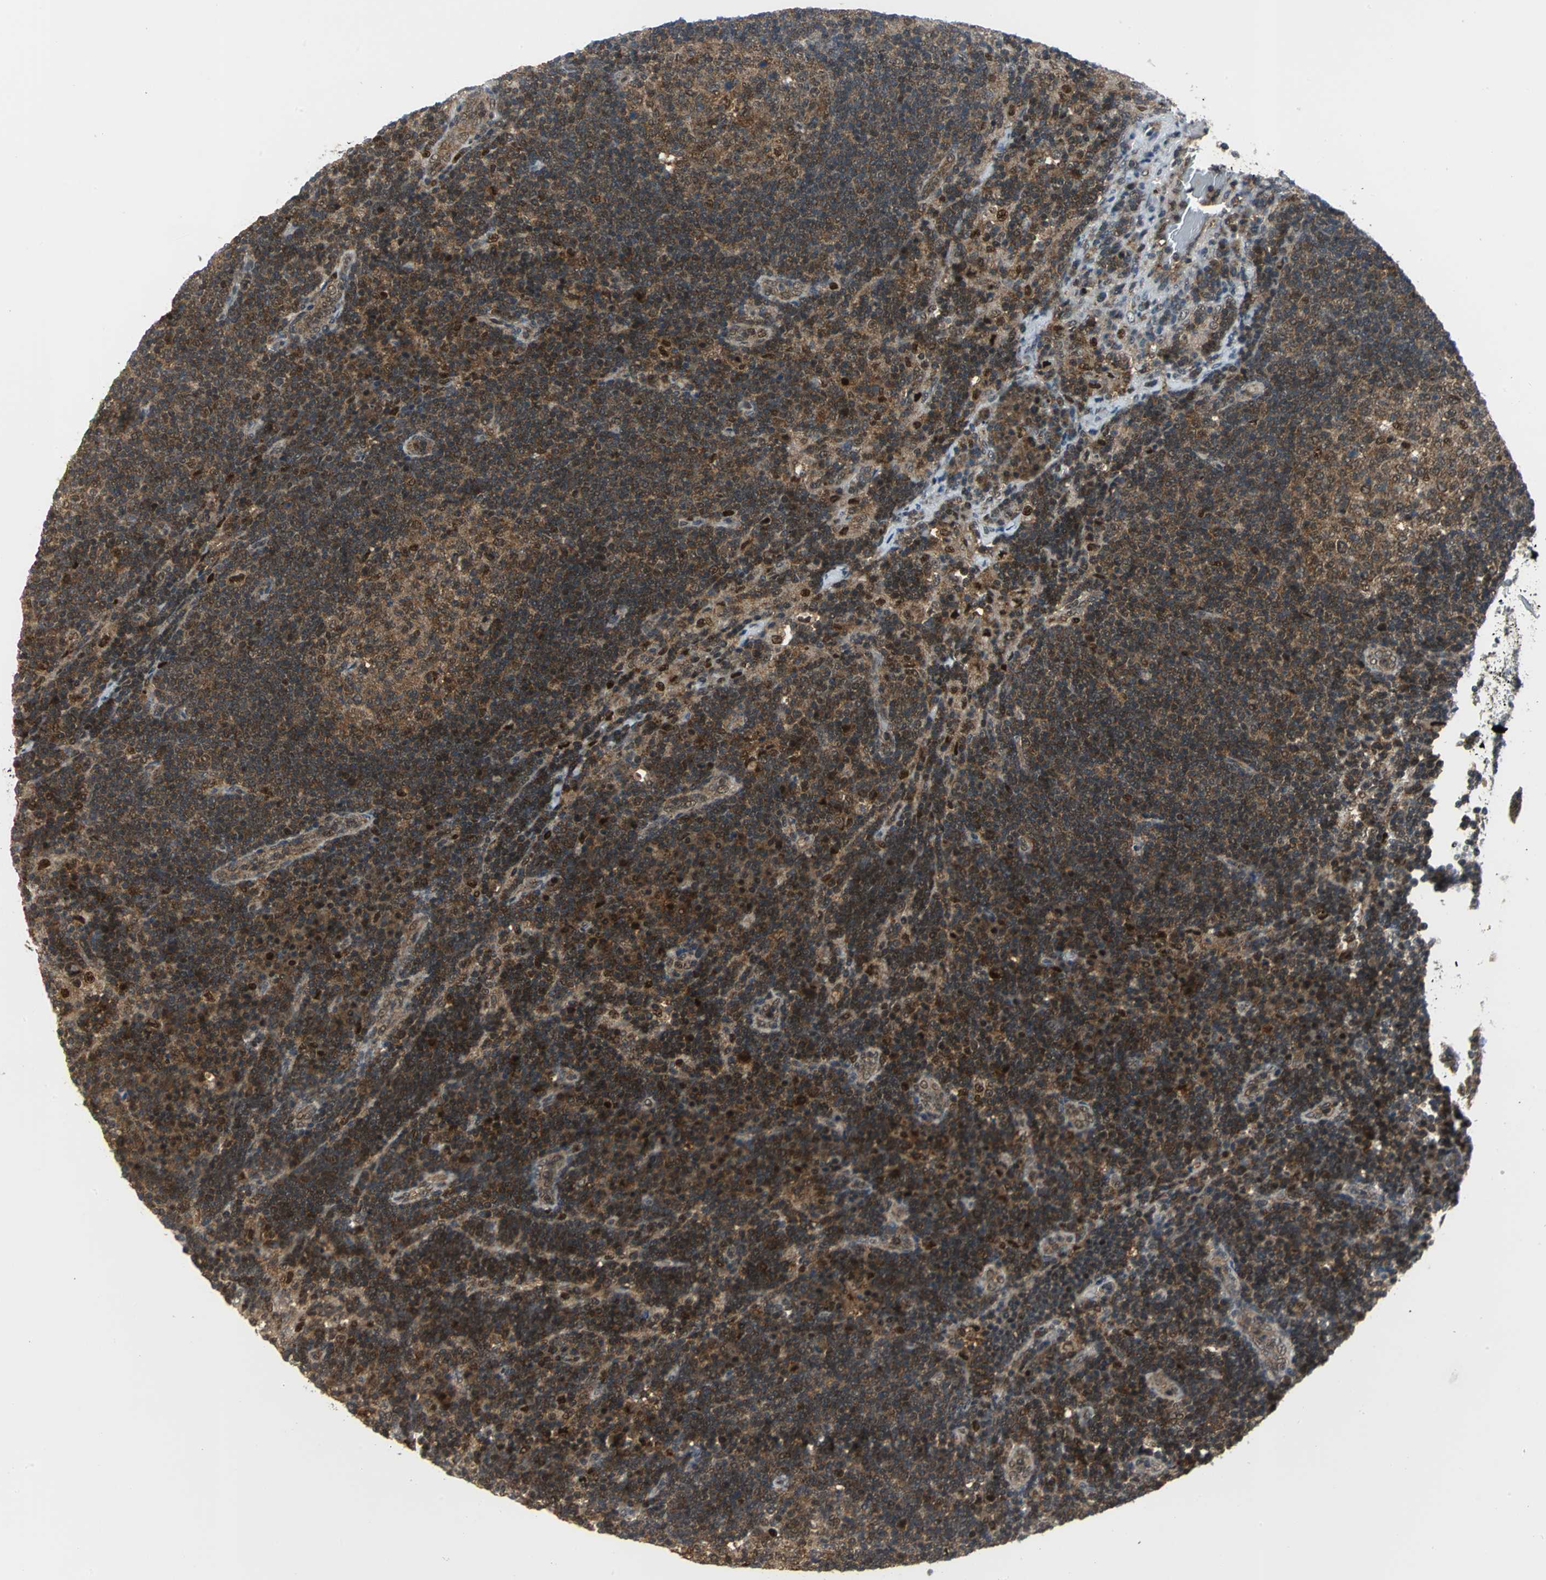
{"staining": {"intensity": "moderate", "quantity": ">75%", "location": "cytoplasmic/membranous"}, "tissue": "lymph node", "cell_type": "Germinal center cells", "image_type": "normal", "snomed": [{"axis": "morphology", "description": "Normal tissue, NOS"}, {"axis": "morphology", "description": "Squamous cell carcinoma, metastatic, NOS"}, {"axis": "topography", "description": "Lymph node"}], "caption": "IHC (DAB (3,3'-diaminobenzidine)) staining of benign human lymph node displays moderate cytoplasmic/membranous protein expression in about >75% of germinal center cells.", "gene": "PSMA4", "patient": {"sex": "female", "age": 53}}